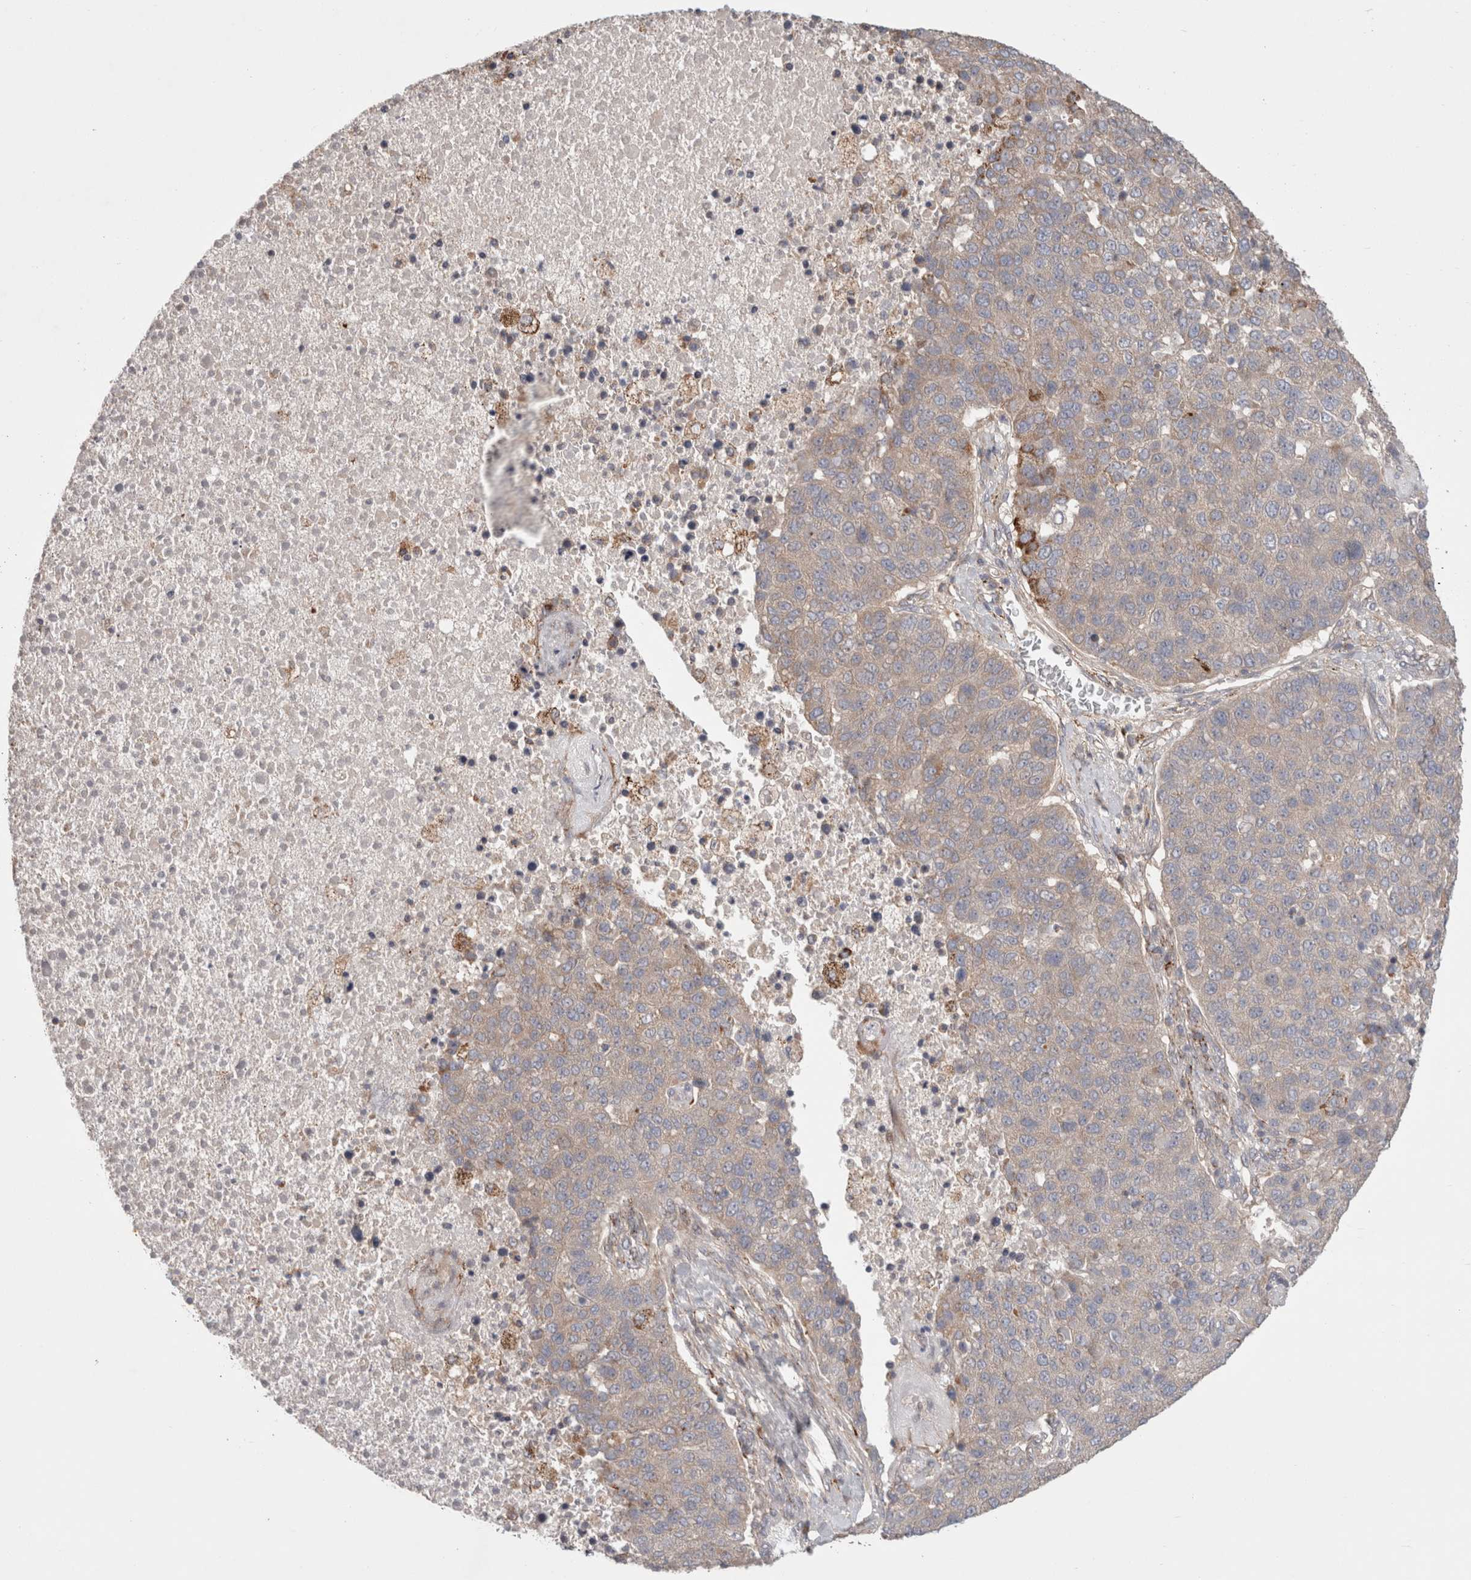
{"staining": {"intensity": "weak", "quantity": "<25%", "location": "cytoplasmic/membranous"}, "tissue": "pancreatic cancer", "cell_type": "Tumor cells", "image_type": "cancer", "snomed": [{"axis": "morphology", "description": "Adenocarcinoma, NOS"}, {"axis": "topography", "description": "Pancreas"}], "caption": "This is a image of immunohistochemistry staining of pancreatic cancer (adenocarcinoma), which shows no positivity in tumor cells.", "gene": "HROB", "patient": {"sex": "female", "age": 61}}